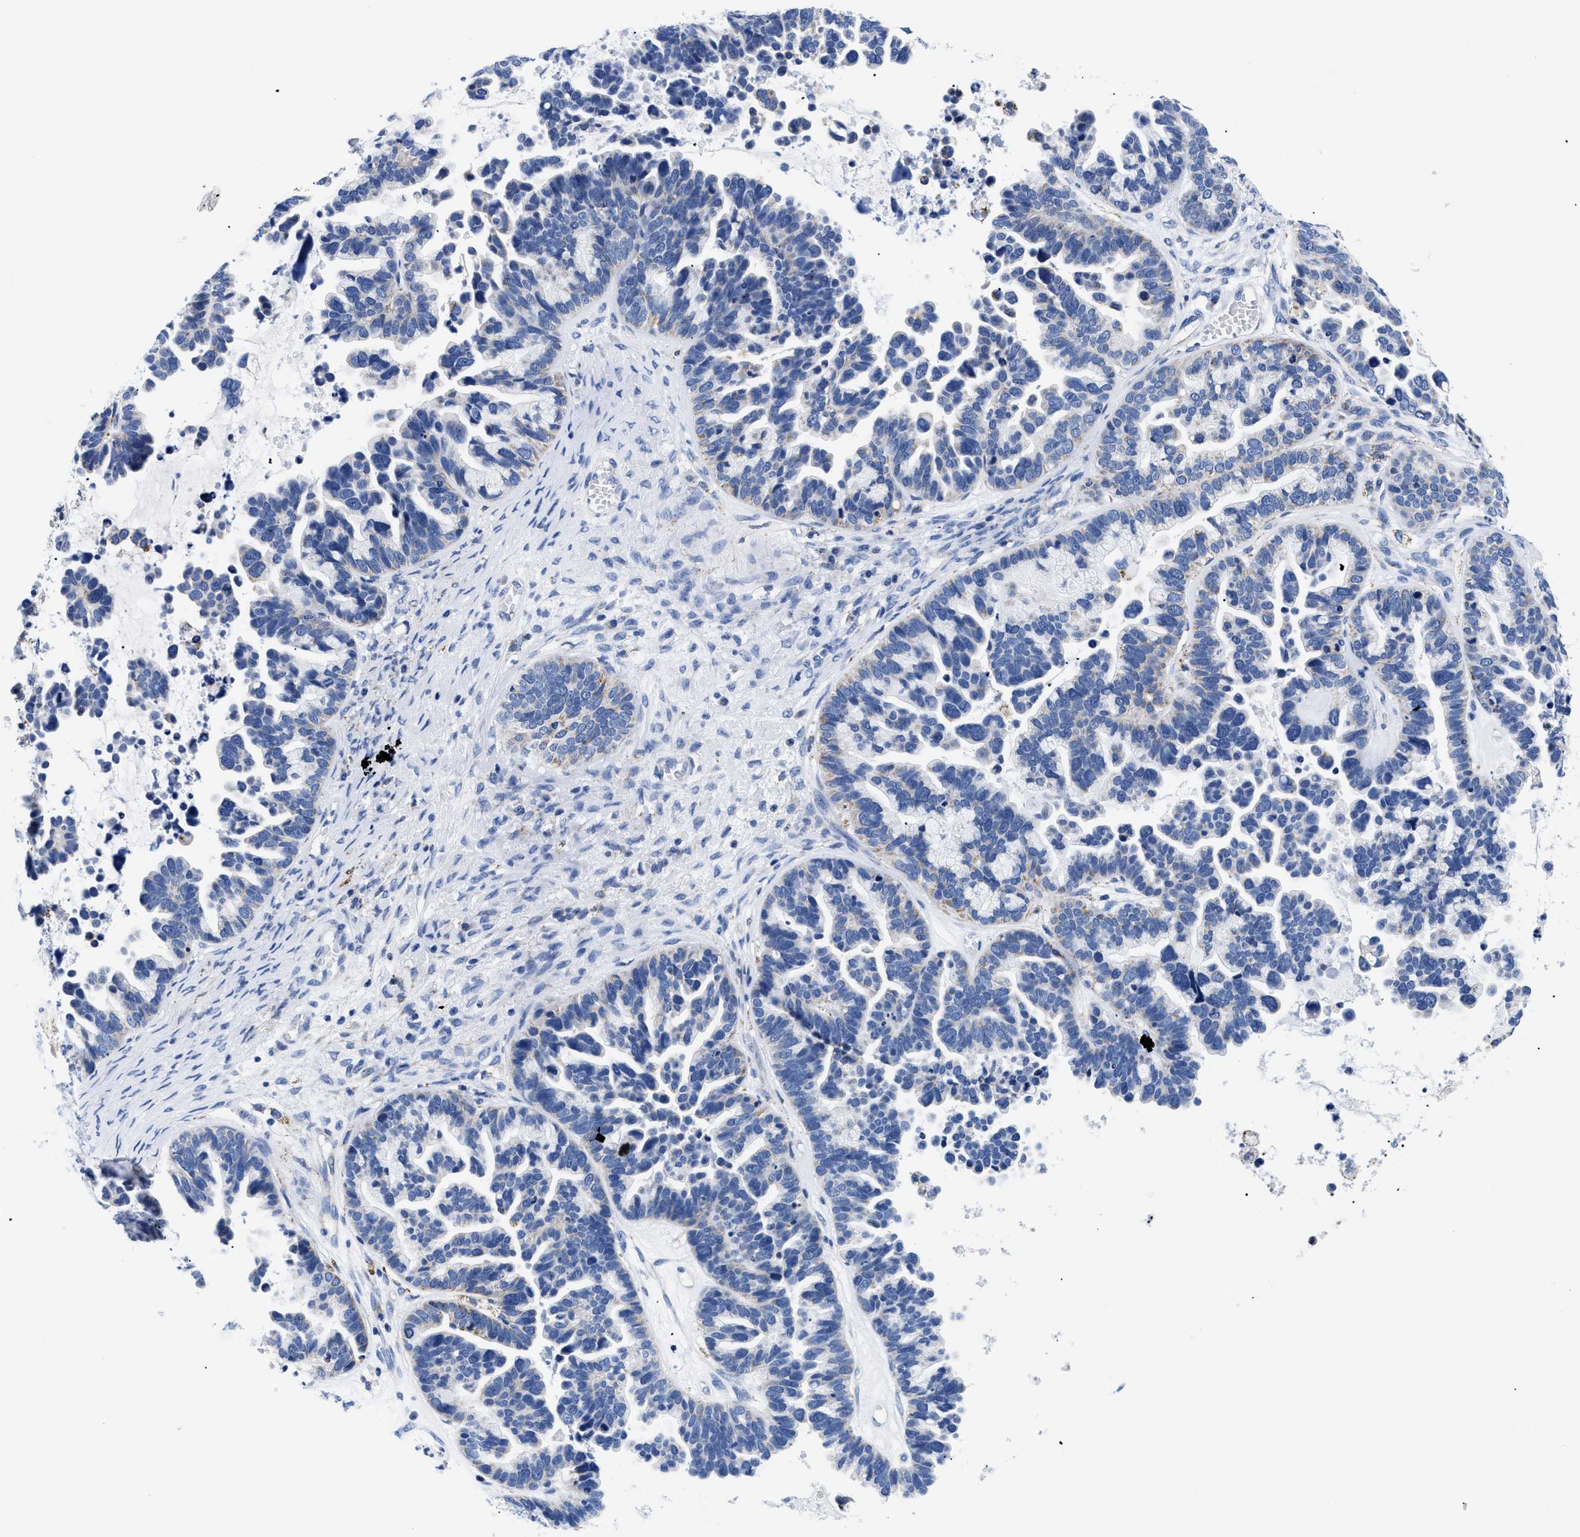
{"staining": {"intensity": "negative", "quantity": "none", "location": "none"}, "tissue": "ovarian cancer", "cell_type": "Tumor cells", "image_type": "cancer", "snomed": [{"axis": "morphology", "description": "Cystadenocarcinoma, serous, NOS"}, {"axis": "topography", "description": "Ovary"}], "caption": "An image of ovarian cancer stained for a protein exhibits no brown staining in tumor cells.", "gene": "GPR149", "patient": {"sex": "female", "age": 56}}